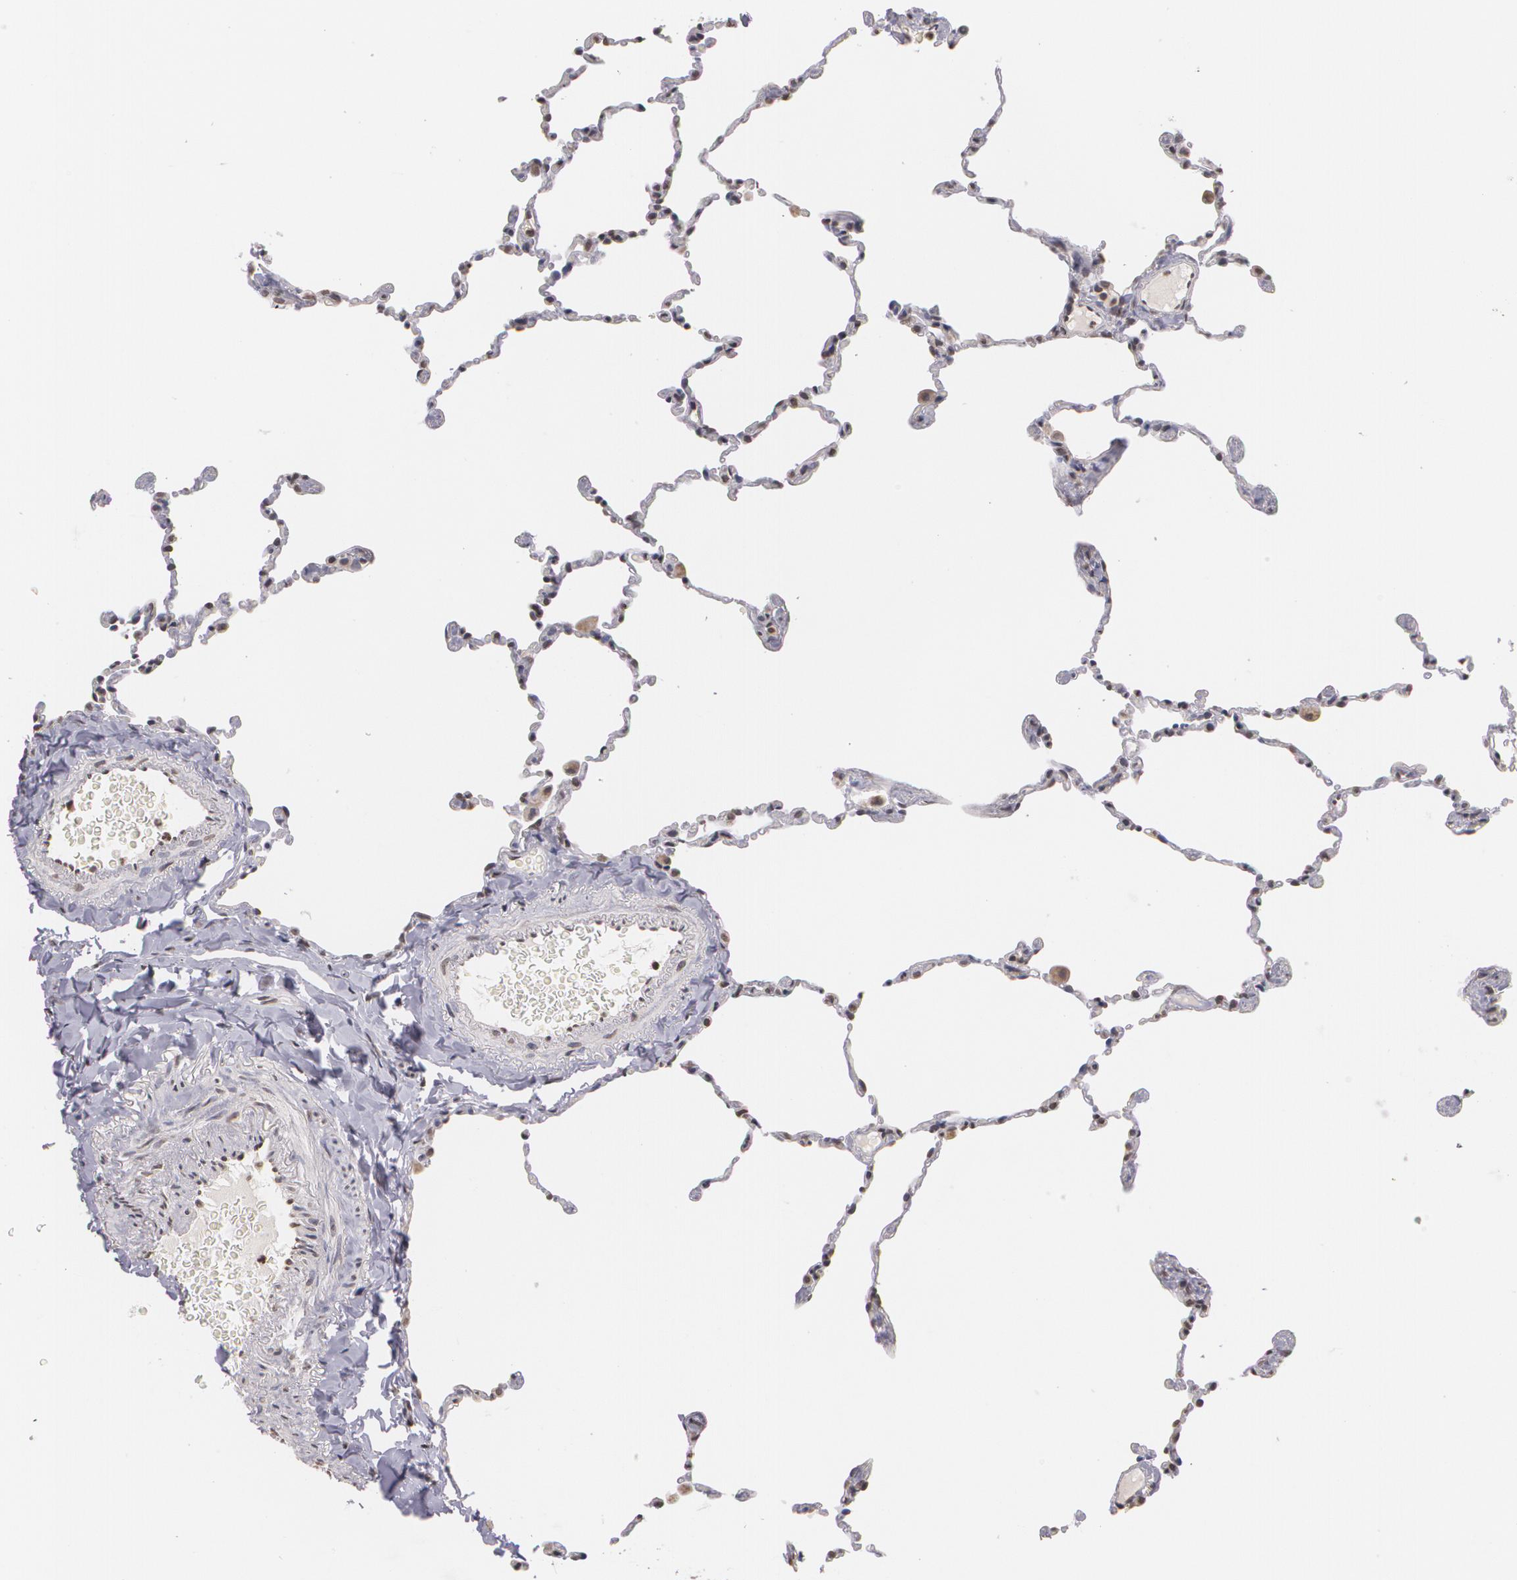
{"staining": {"intensity": "negative", "quantity": "none", "location": "none"}, "tissue": "lung", "cell_type": "Alveolar cells", "image_type": "normal", "snomed": [{"axis": "morphology", "description": "Normal tissue, NOS"}, {"axis": "topography", "description": "Lung"}], "caption": "Immunohistochemistry of benign lung exhibits no expression in alveolar cells. (Brightfield microscopy of DAB immunohistochemistry (IHC) at high magnification).", "gene": "THRB", "patient": {"sex": "female", "age": 61}}